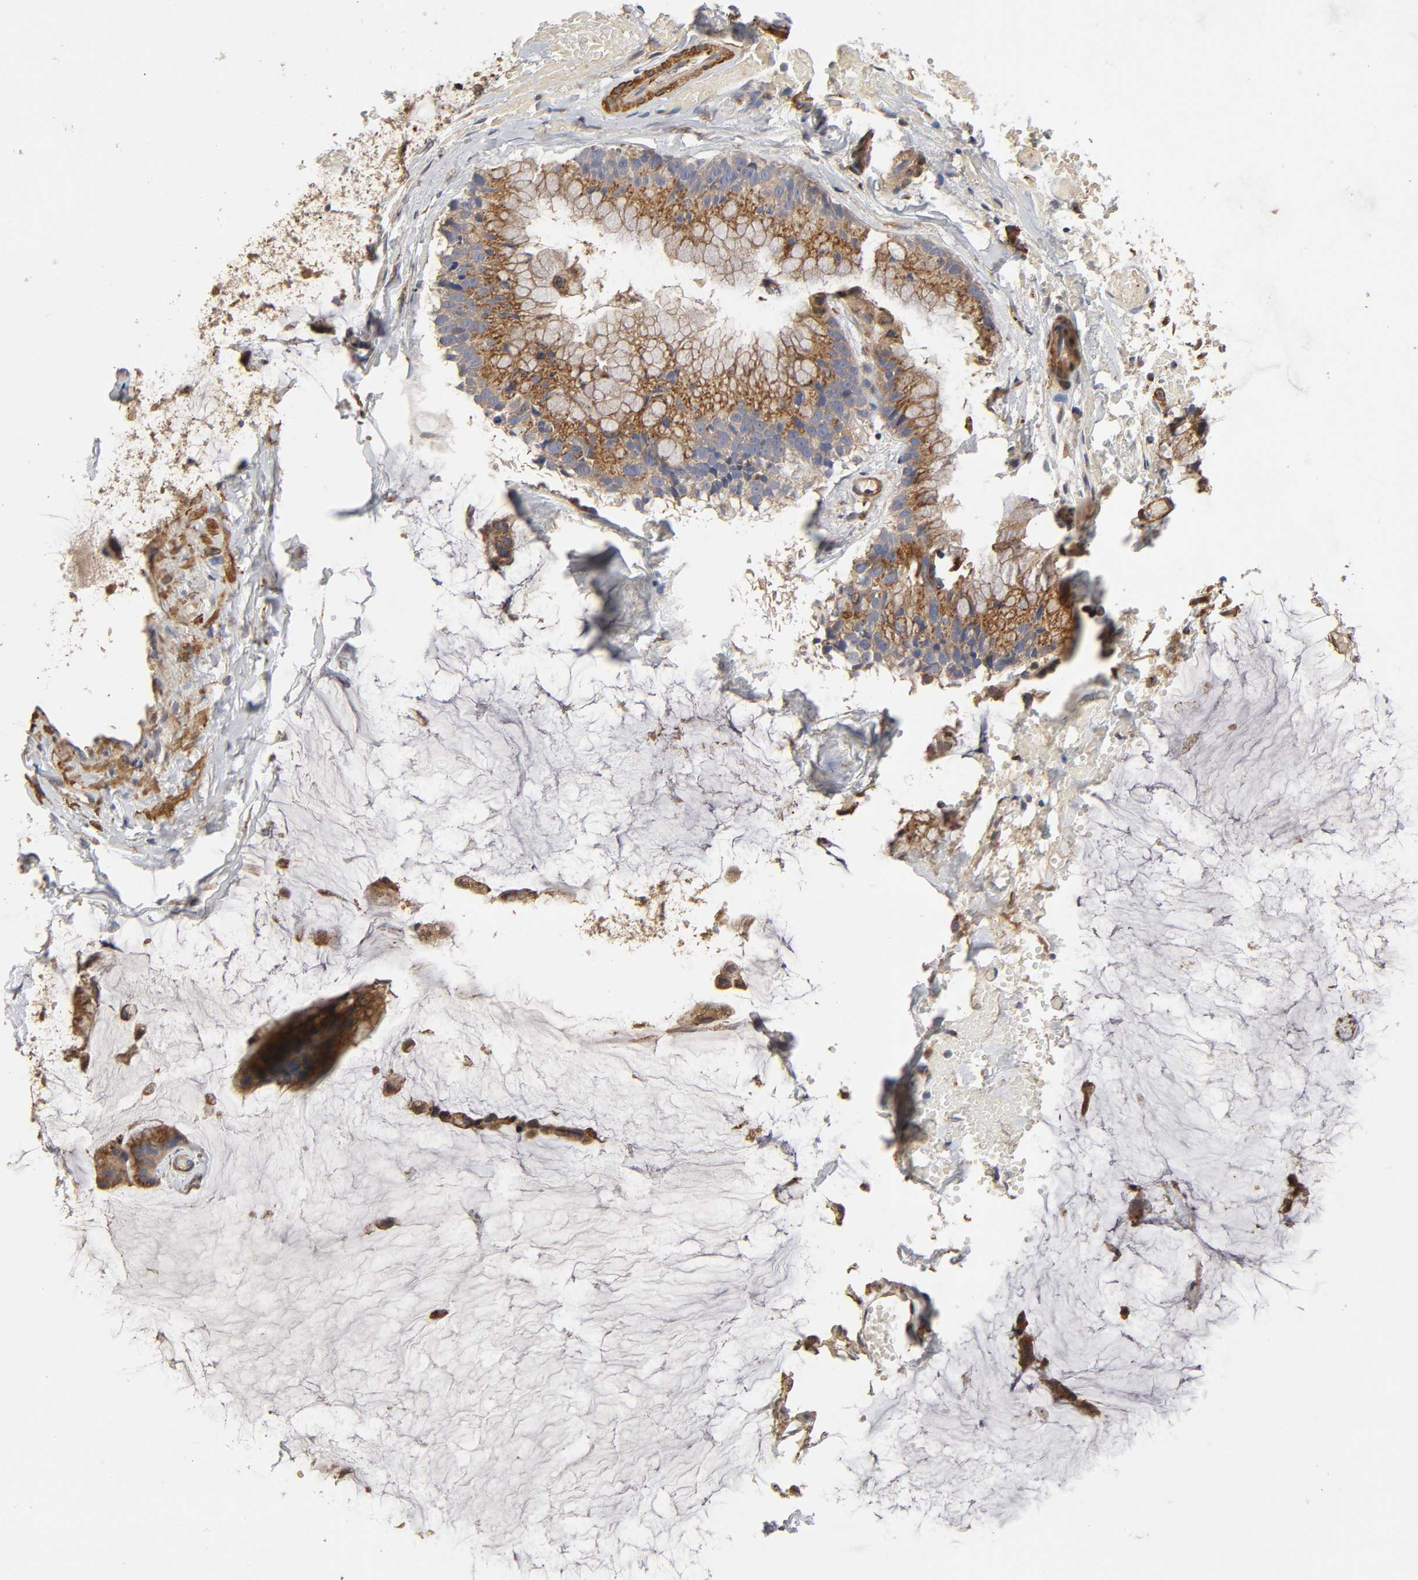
{"staining": {"intensity": "strong", "quantity": ">75%", "location": "cytoplasmic/membranous"}, "tissue": "ovarian cancer", "cell_type": "Tumor cells", "image_type": "cancer", "snomed": [{"axis": "morphology", "description": "Cystadenocarcinoma, mucinous, NOS"}, {"axis": "topography", "description": "Ovary"}], "caption": "Tumor cells exhibit strong cytoplasmic/membranous positivity in about >75% of cells in ovarian mucinous cystadenocarcinoma.", "gene": "GNPTG", "patient": {"sex": "female", "age": 39}}